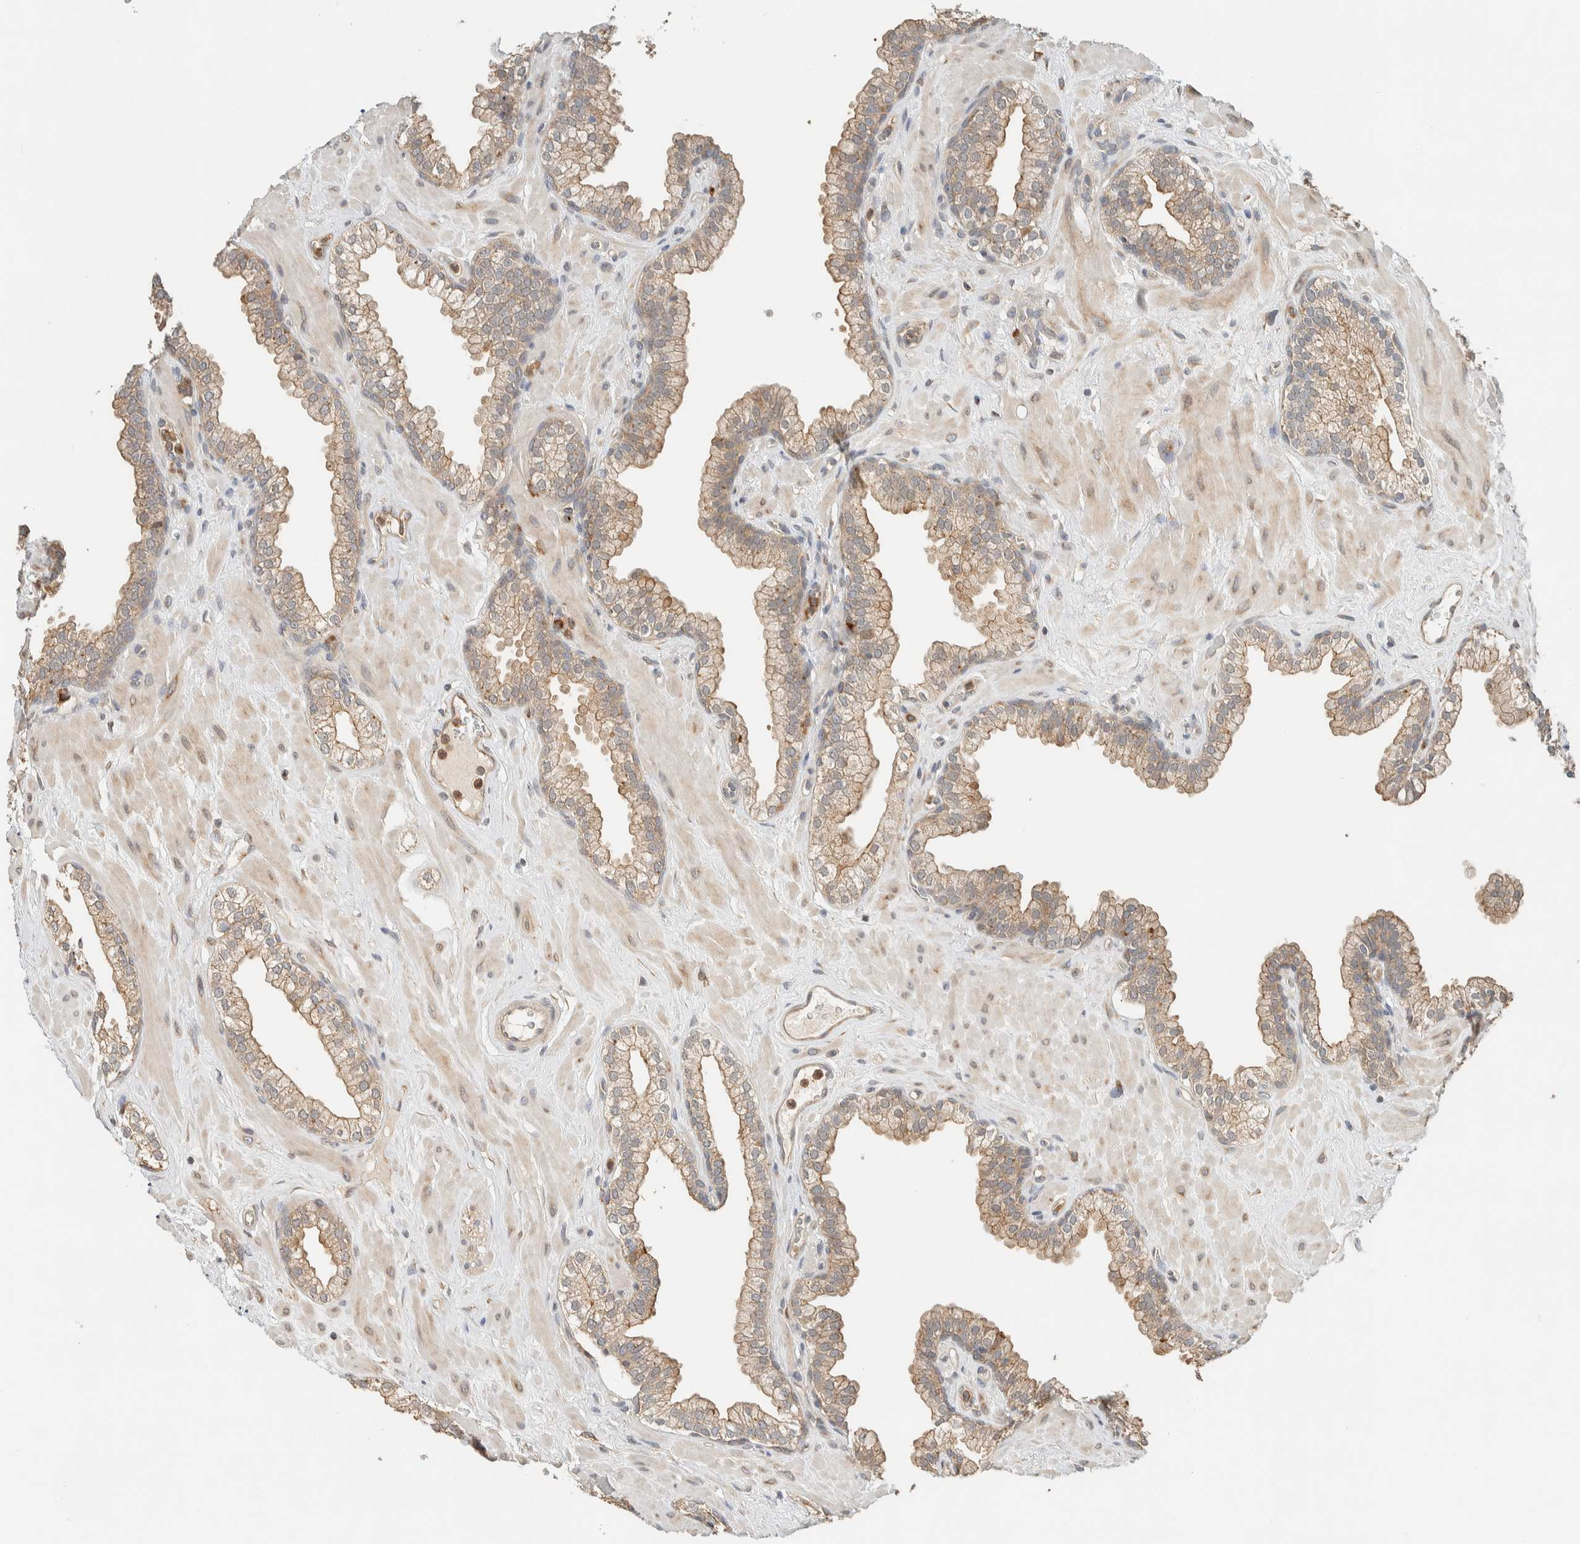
{"staining": {"intensity": "weak", "quantity": ">75%", "location": "cytoplasmic/membranous"}, "tissue": "prostate", "cell_type": "Glandular cells", "image_type": "normal", "snomed": [{"axis": "morphology", "description": "Normal tissue, NOS"}, {"axis": "morphology", "description": "Urothelial carcinoma, Low grade"}, {"axis": "topography", "description": "Urinary bladder"}, {"axis": "topography", "description": "Prostate"}], "caption": "Immunohistochemistry (IHC) of normal human prostate displays low levels of weak cytoplasmic/membranous expression in approximately >75% of glandular cells. (IHC, brightfield microscopy, high magnification).", "gene": "RAB11FIP1", "patient": {"sex": "male", "age": 60}}